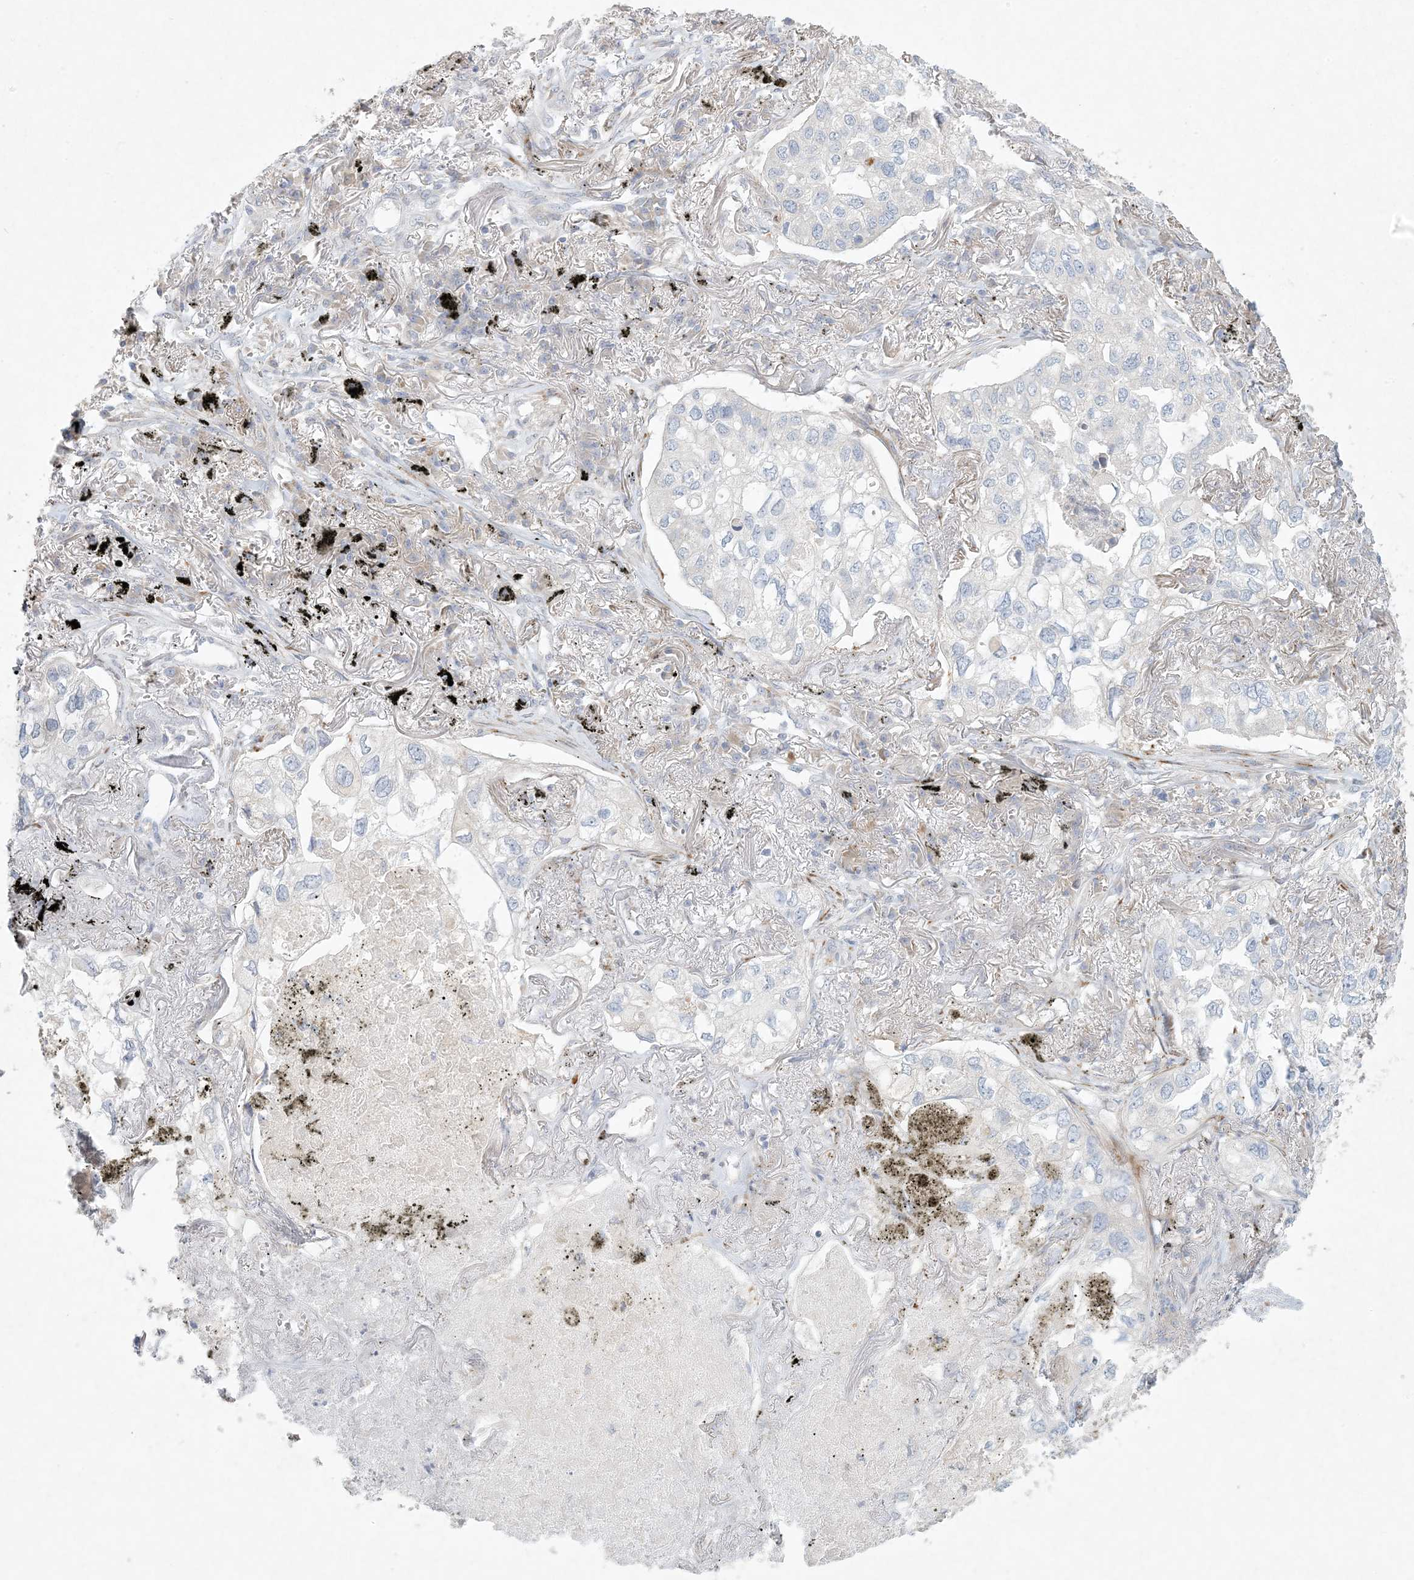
{"staining": {"intensity": "negative", "quantity": "none", "location": "none"}, "tissue": "lung cancer", "cell_type": "Tumor cells", "image_type": "cancer", "snomed": [{"axis": "morphology", "description": "Adenocarcinoma, NOS"}, {"axis": "topography", "description": "Lung"}], "caption": "High power microscopy photomicrograph of an IHC micrograph of lung cancer, revealing no significant staining in tumor cells. (DAB IHC, high magnification).", "gene": "ZNF385D", "patient": {"sex": "male", "age": 65}}